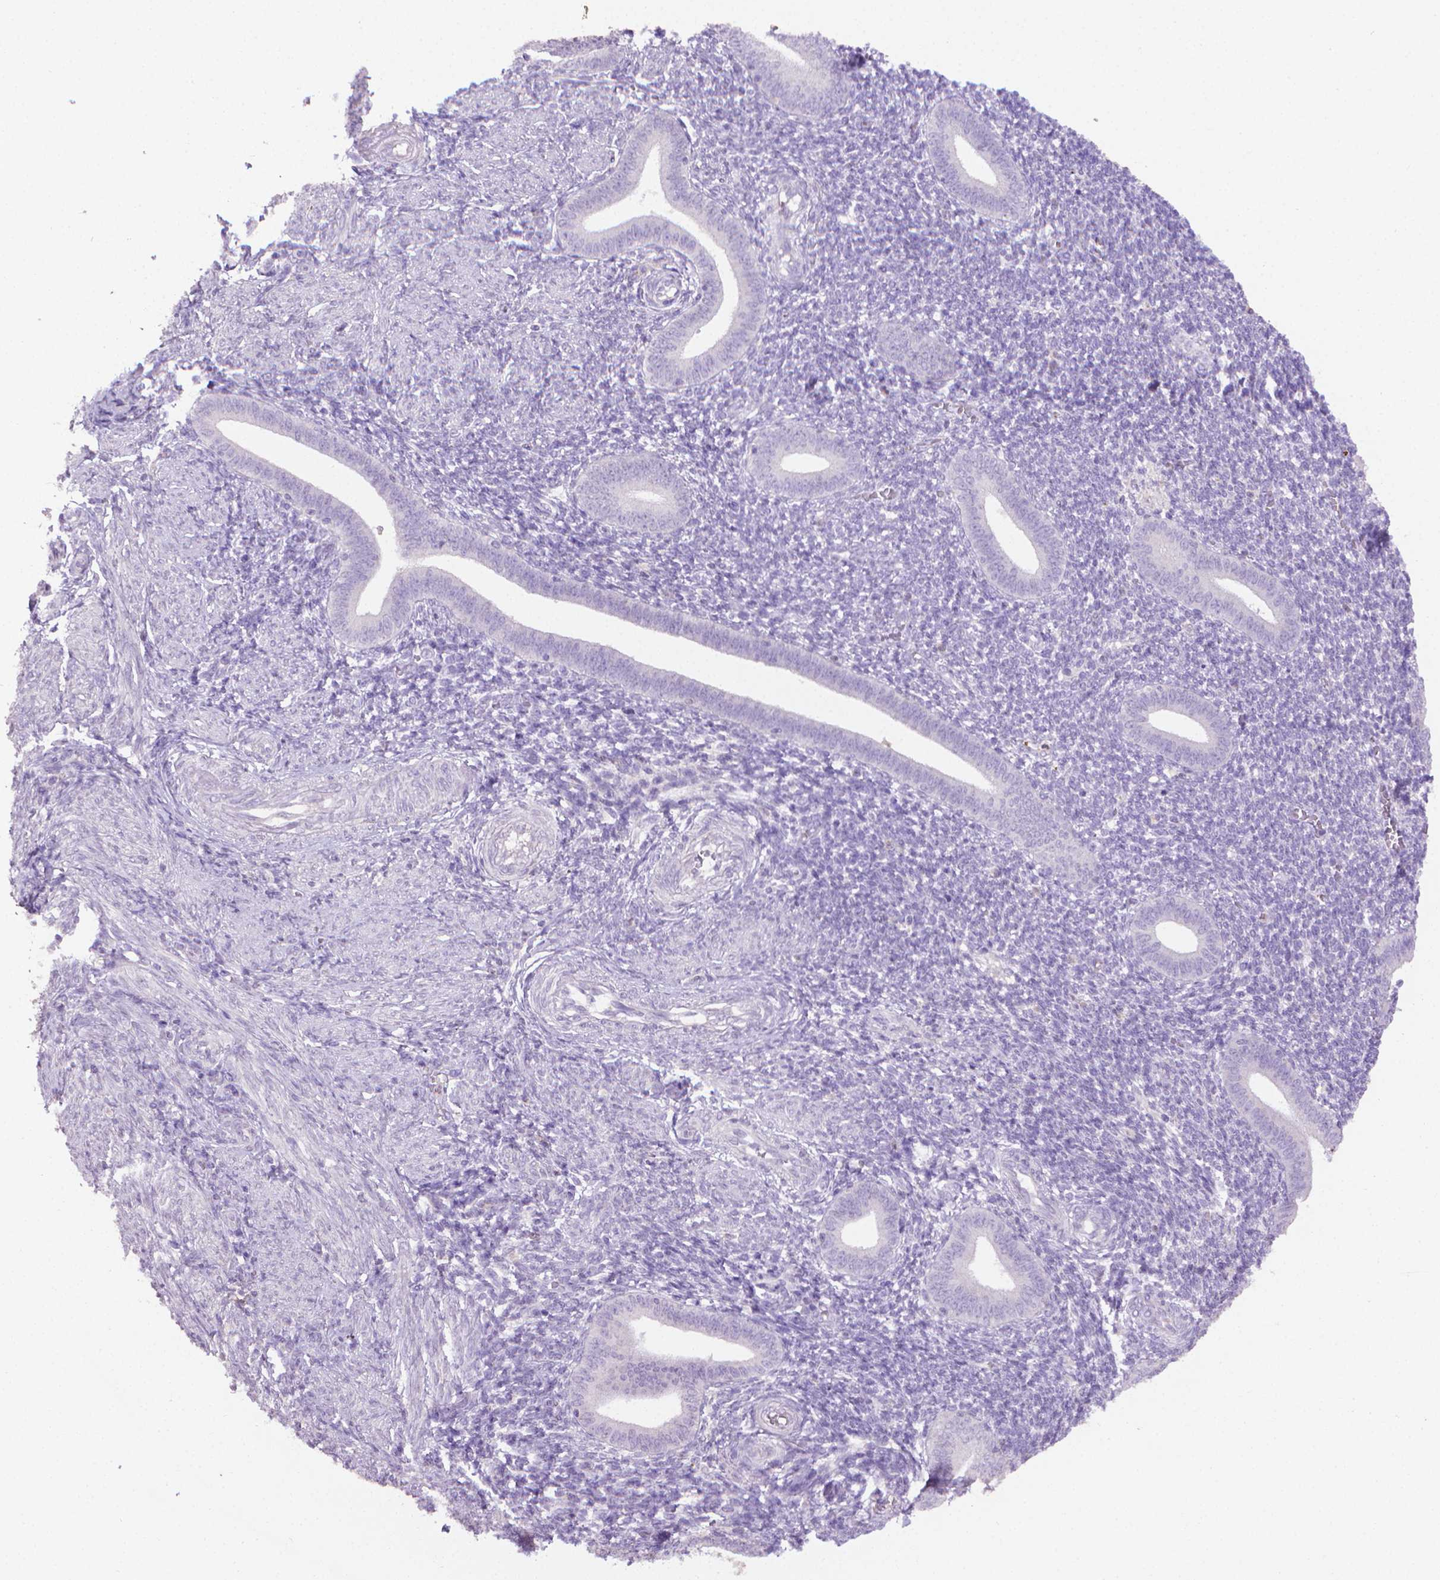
{"staining": {"intensity": "negative", "quantity": "none", "location": "none"}, "tissue": "endometrium", "cell_type": "Cells in endometrial stroma", "image_type": "normal", "snomed": [{"axis": "morphology", "description": "Normal tissue, NOS"}, {"axis": "topography", "description": "Endometrium"}], "caption": "Micrograph shows no protein expression in cells in endometrial stroma of benign endometrium.", "gene": "CDKN2D", "patient": {"sex": "female", "age": 25}}